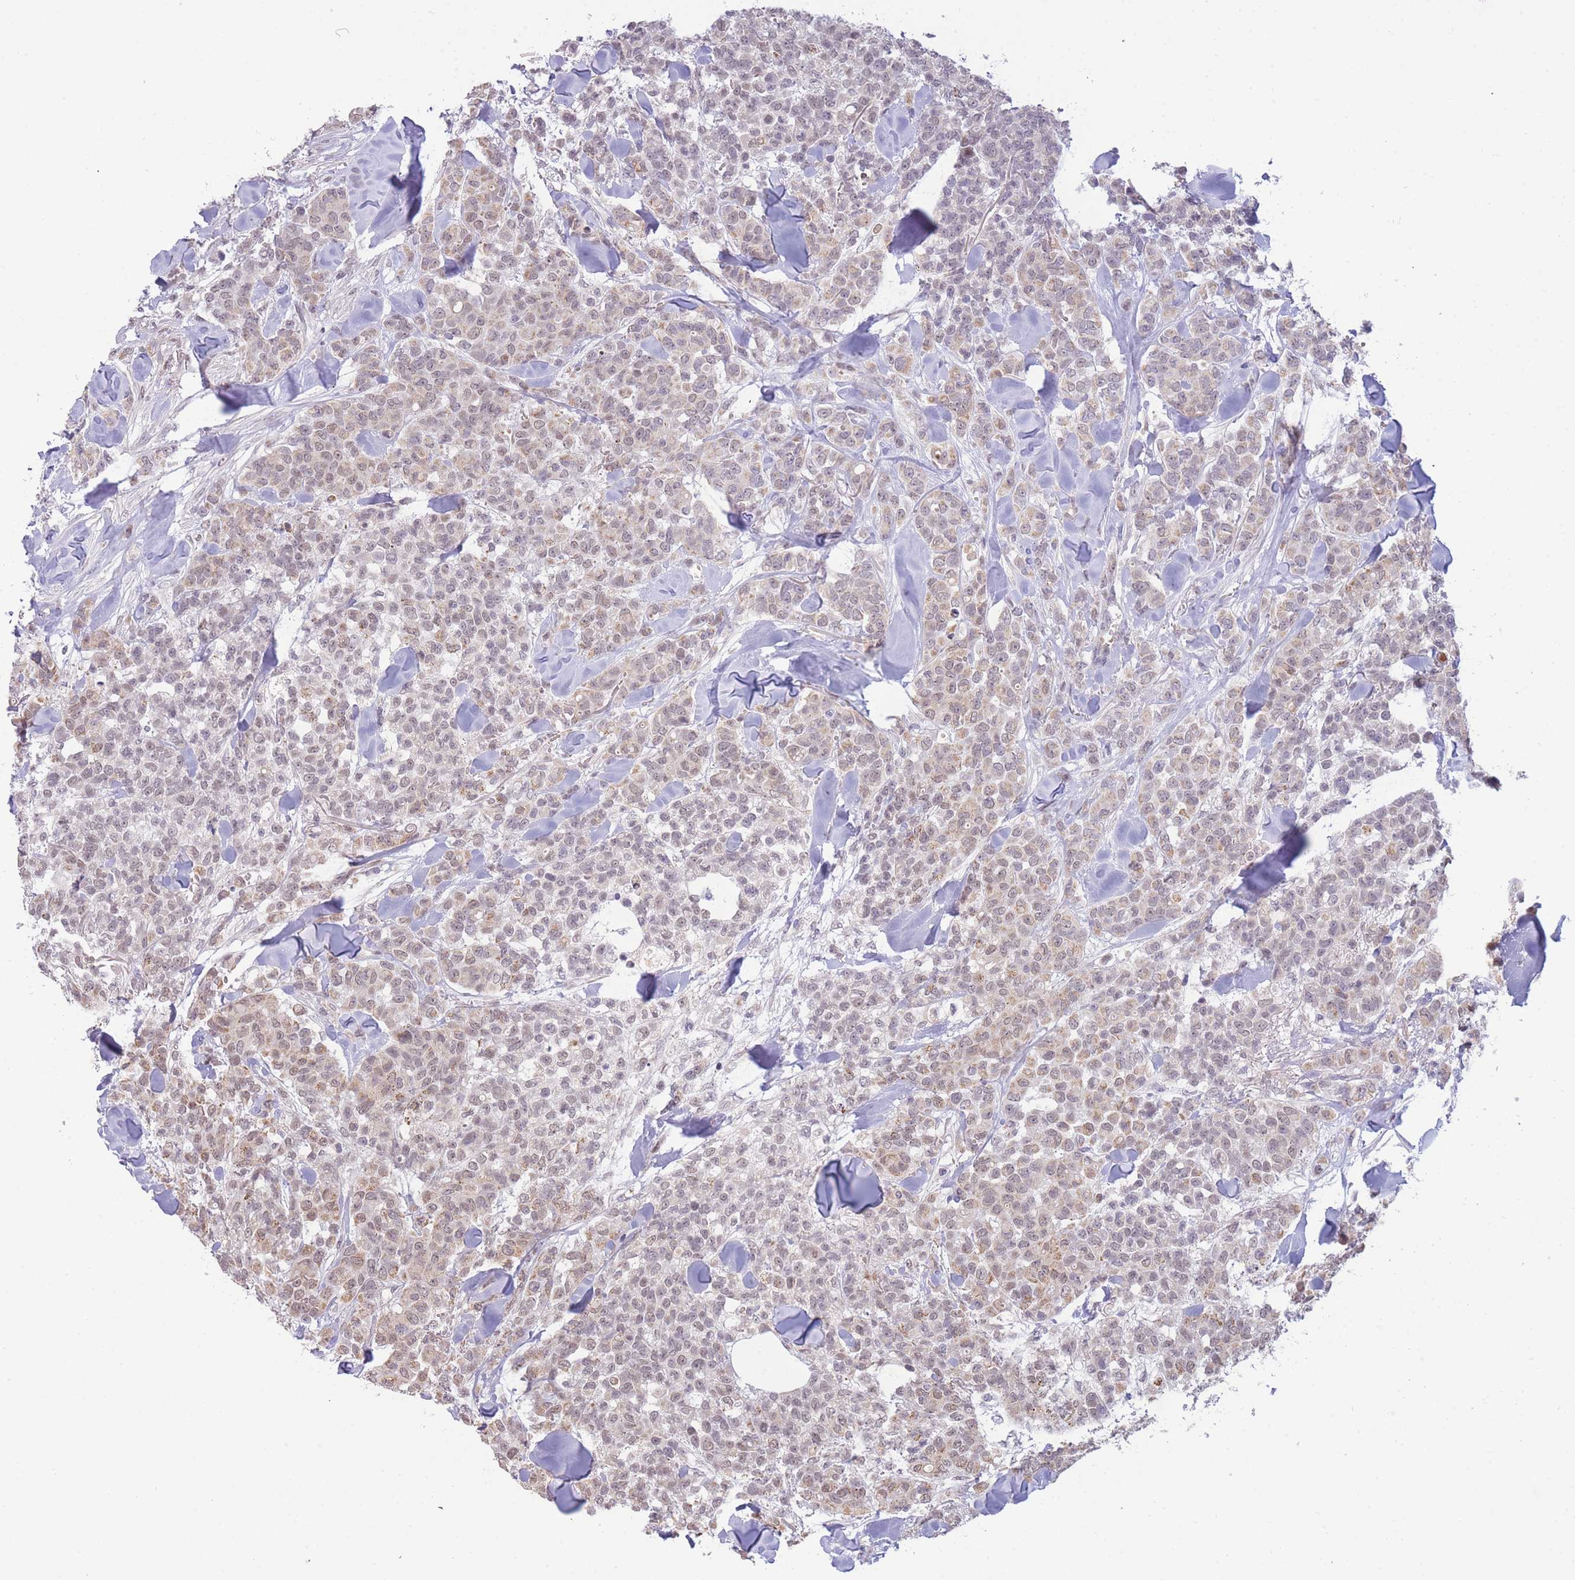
{"staining": {"intensity": "weak", "quantity": ">75%", "location": "cytoplasmic/membranous,nuclear"}, "tissue": "breast cancer", "cell_type": "Tumor cells", "image_type": "cancer", "snomed": [{"axis": "morphology", "description": "Lobular carcinoma"}, {"axis": "topography", "description": "Breast"}], "caption": "Approximately >75% of tumor cells in breast lobular carcinoma demonstrate weak cytoplasmic/membranous and nuclear protein staining as visualized by brown immunohistochemical staining.", "gene": "GOLGA6L25", "patient": {"sex": "female", "age": 91}}